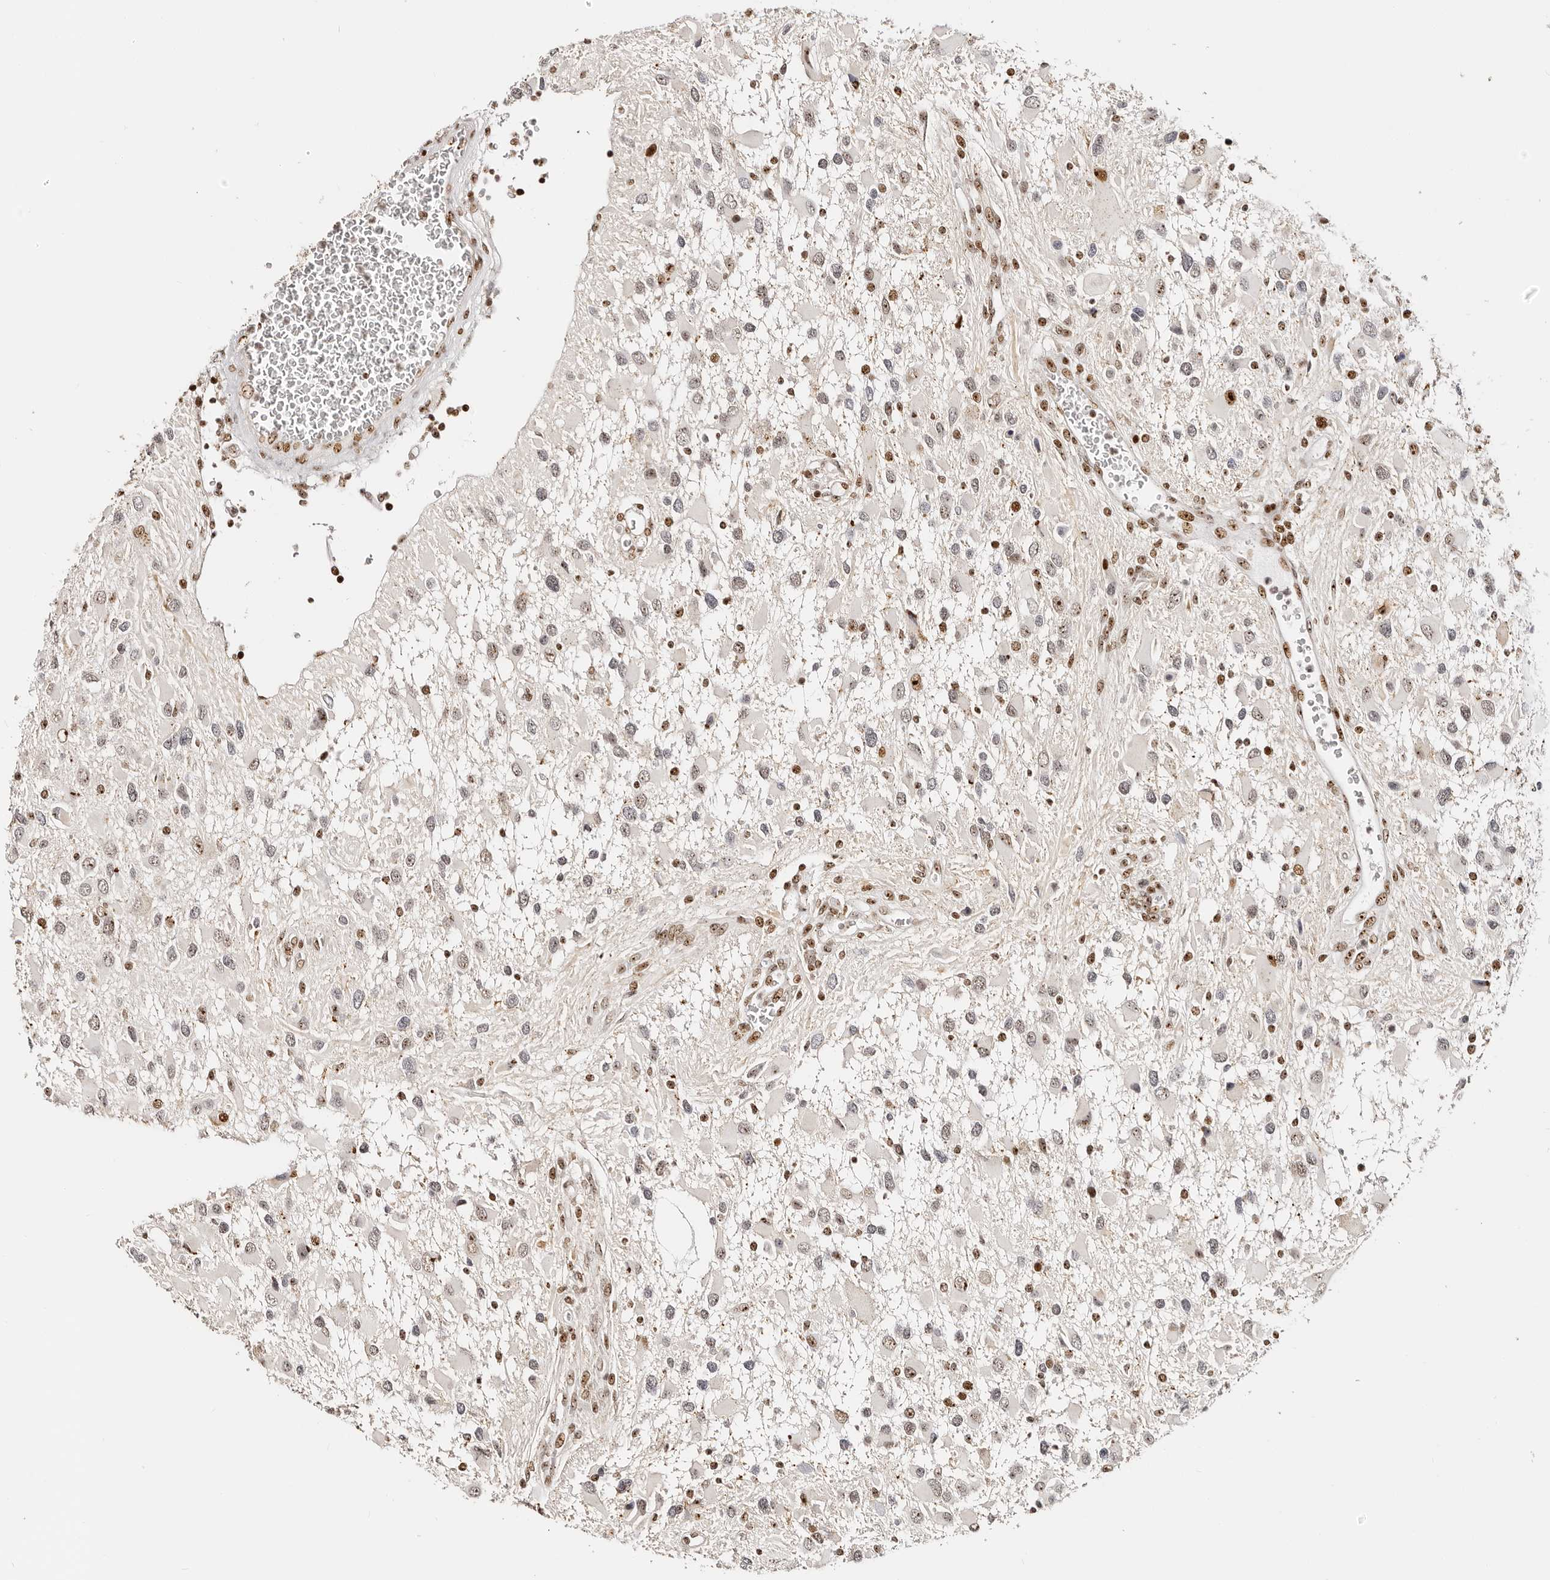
{"staining": {"intensity": "weak", "quantity": "<25%", "location": "nuclear"}, "tissue": "glioma", "cell_type": "Tumor cells", "image_type": "cancer", "snomed": [{"axis": "morphology", "description": "Glioma, malignant, High grade"}, {"axis": "topography", "description": "Brain"}], "caption": "Immunohistochemical staining of glioma displays no significant staining in tumor cells.", "gene": "IQGAP3", "patient": {"sex": "male", "age": 53}}